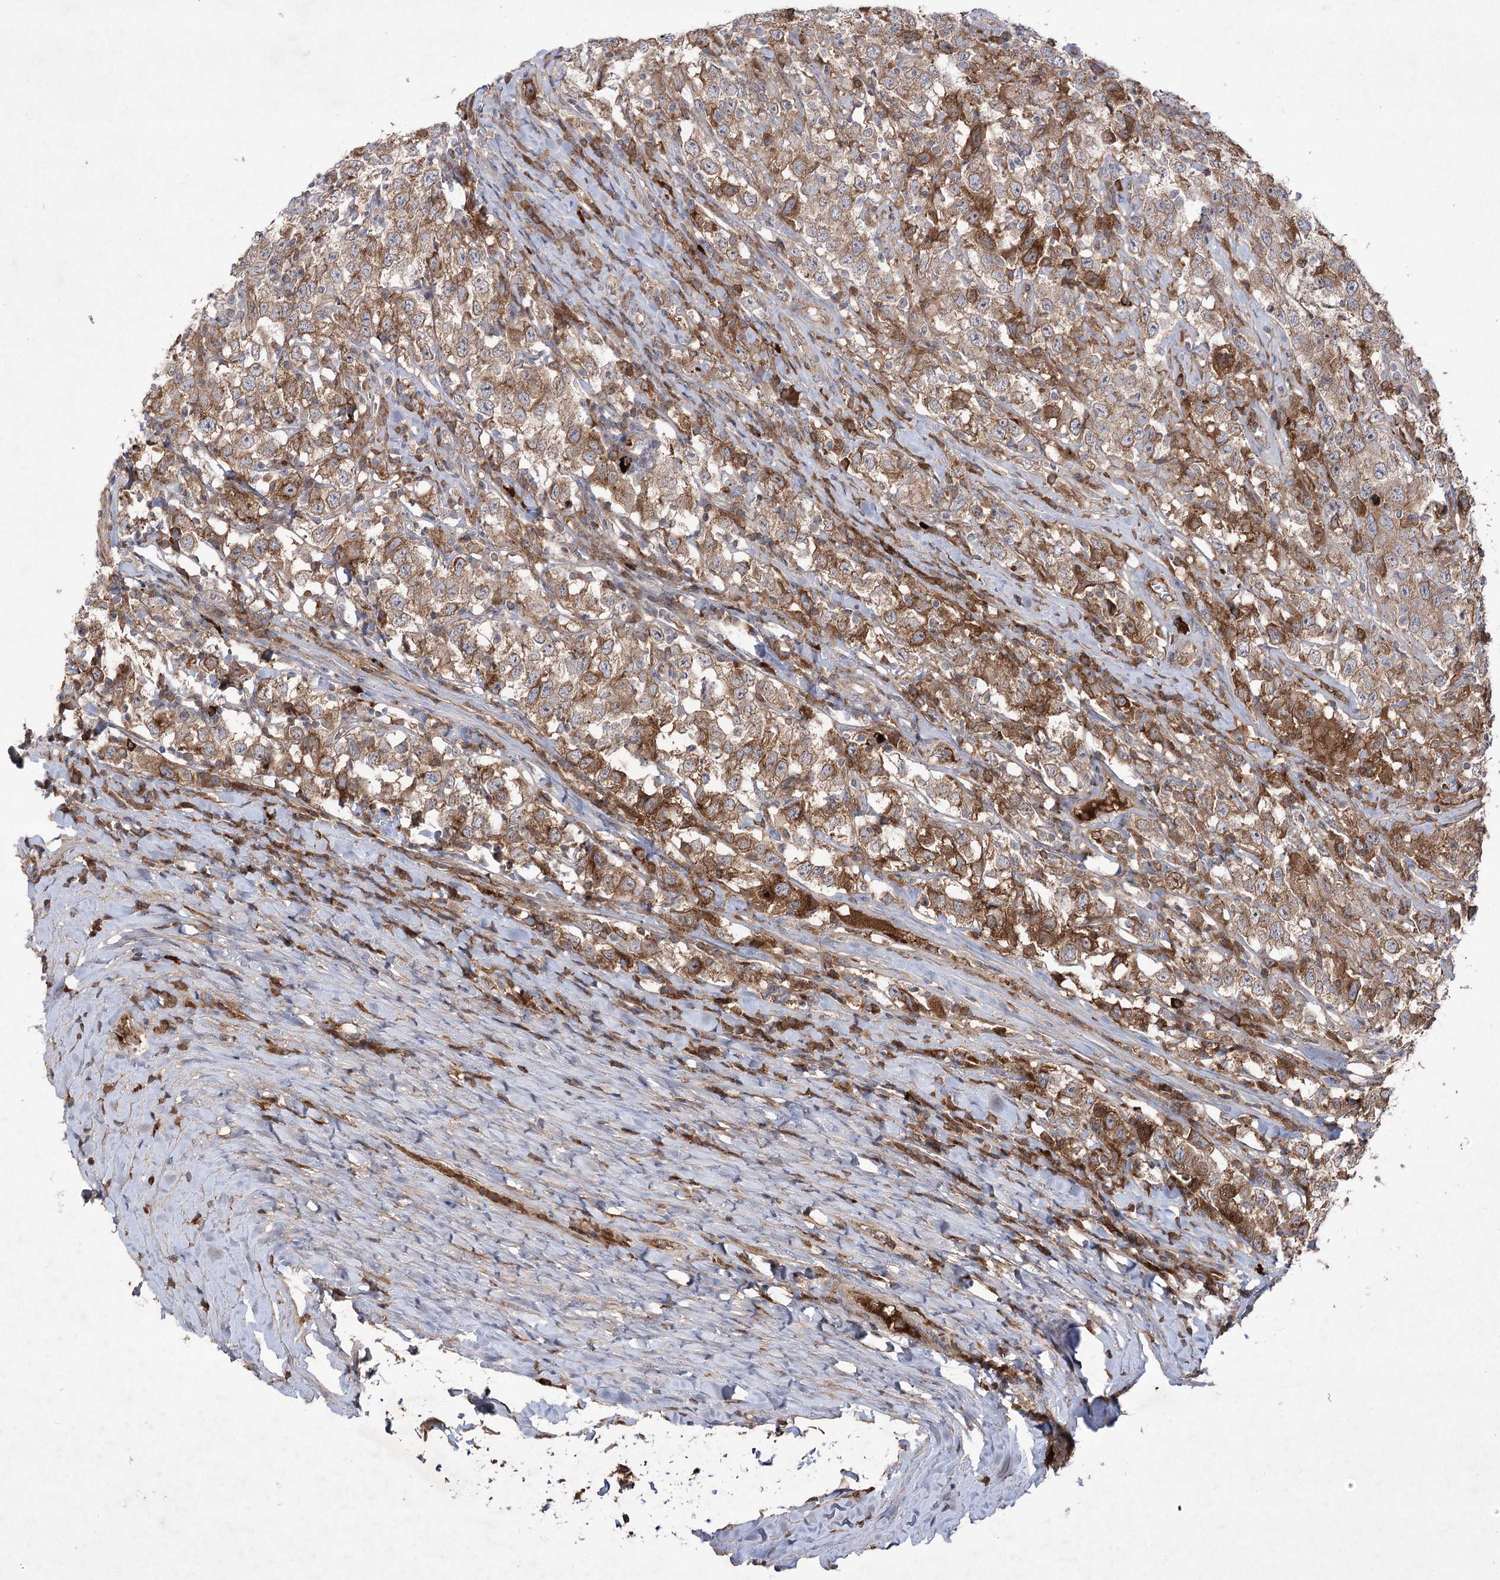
{"staining": {"intensity": "moderate", "quantity": ">75%", "location": "cytoplasmic/membranous"}, "tissue": "testis cancer", "cell_type": "Tumor cells", "image_type": "cancer", "snomed": [{"axis": "morphology", "description": "Seminoma, NOS"}, {"axis": "topography", "description": "Testis"}], "caption": "DAB (3,3'-diaminobenzidine) immunohistochemical staining of human testis cancer (seminoma) exhibits moderate cytoplasmic/membranous protein positivity in approximately >75% of tumor cells.", "gene": "PLEKHA5", "patient": {"sex": "male", "age": 41}}